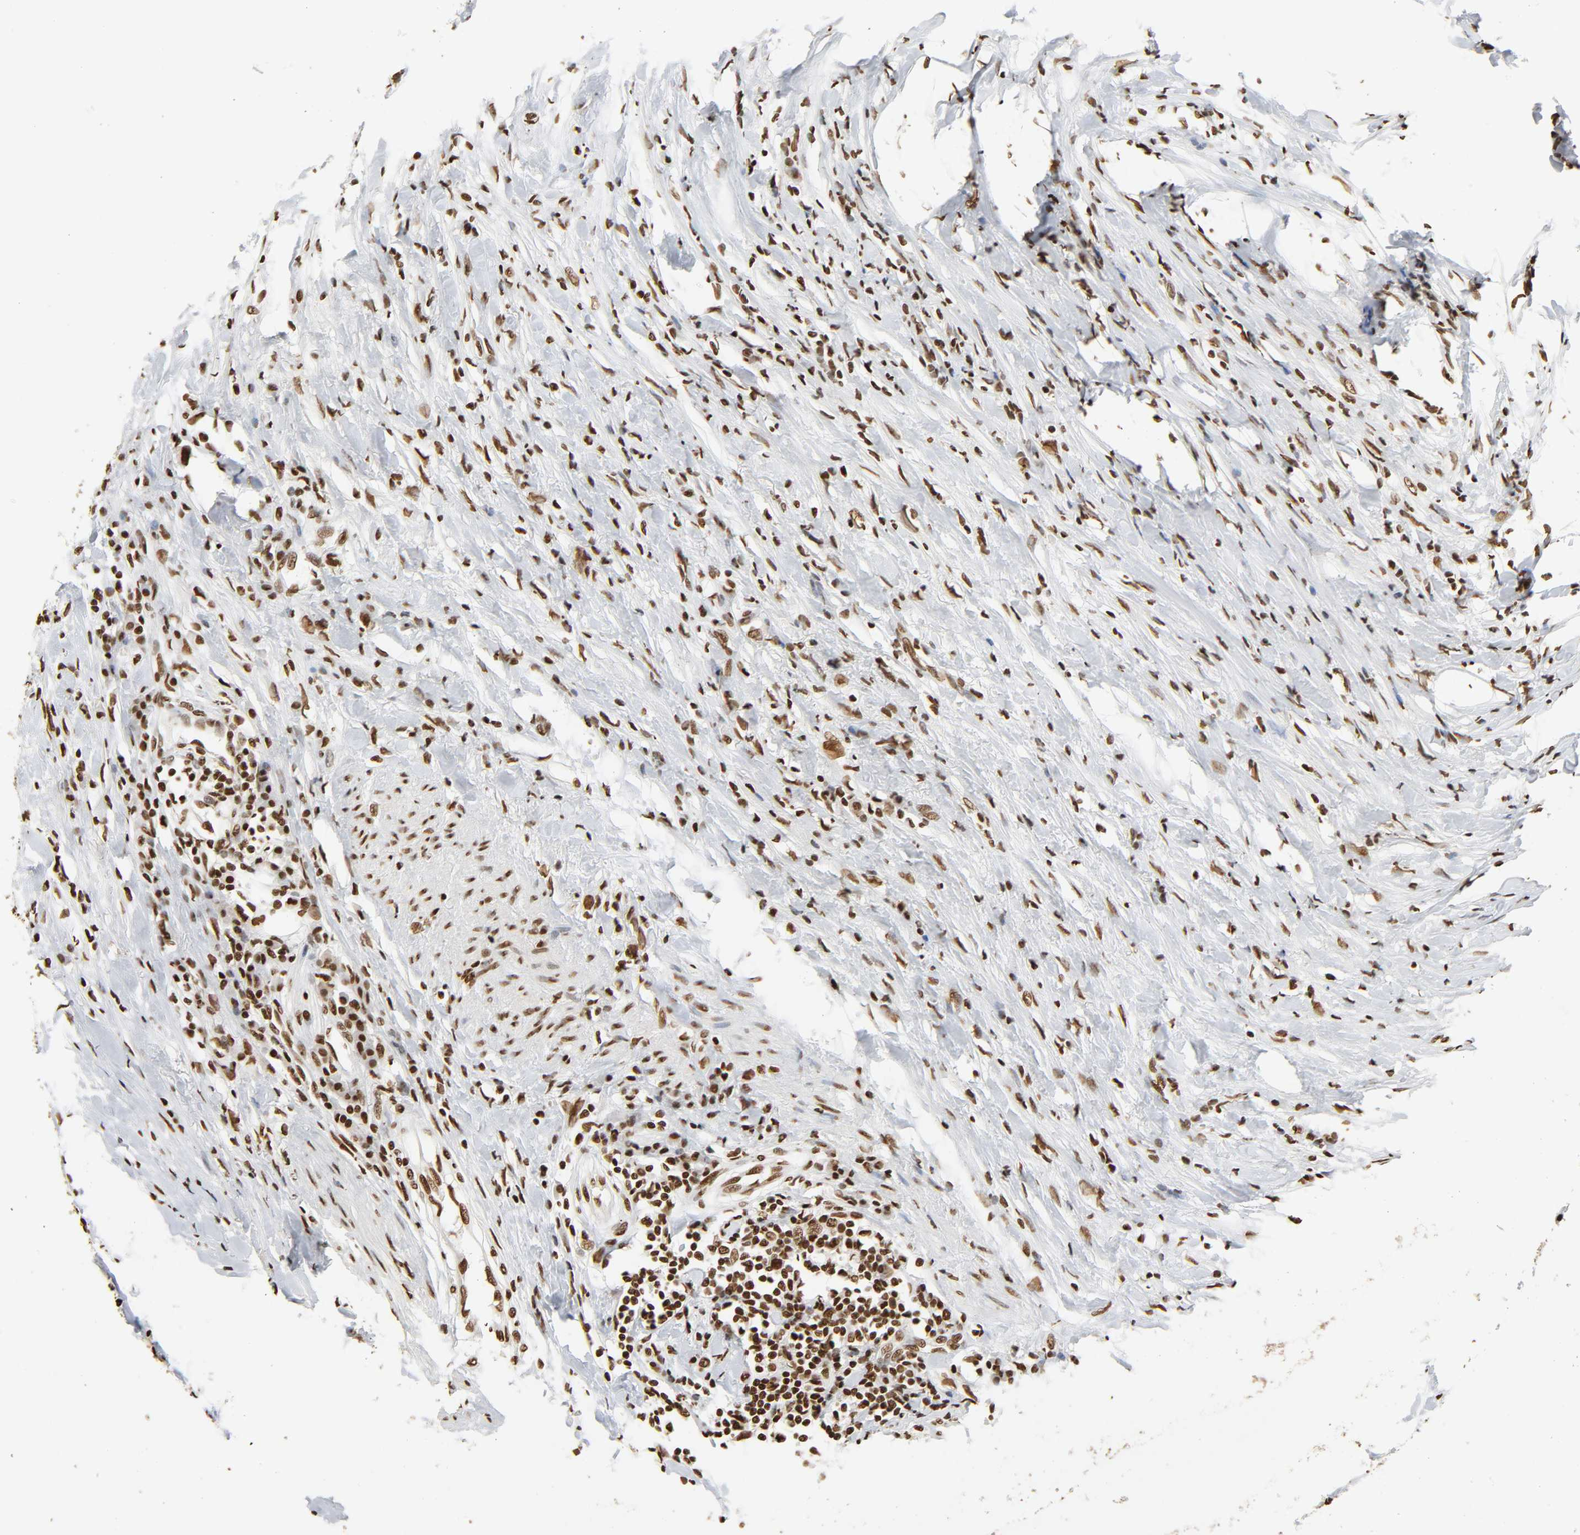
{"staining": {"intensity": "strong", "quantity": ">75%", "location": "nuclear"}, "tissue": "urothelial cancer", "cell_type": "Tumor cells", "image_type": "cancer", "snomed": [{"axis": "morphology", "description": "Urothelial carcinoma, High grade"}, {"axis": "topography", "description": "Urinary bladder"}], "caption": "The immunohistochemical stain labels strong nuclear expression in tumor cells of high-grade urothelial carcinoma tissue.", "gene": "HNRNPC", "patient": {"sex": "male", "age": 61}}